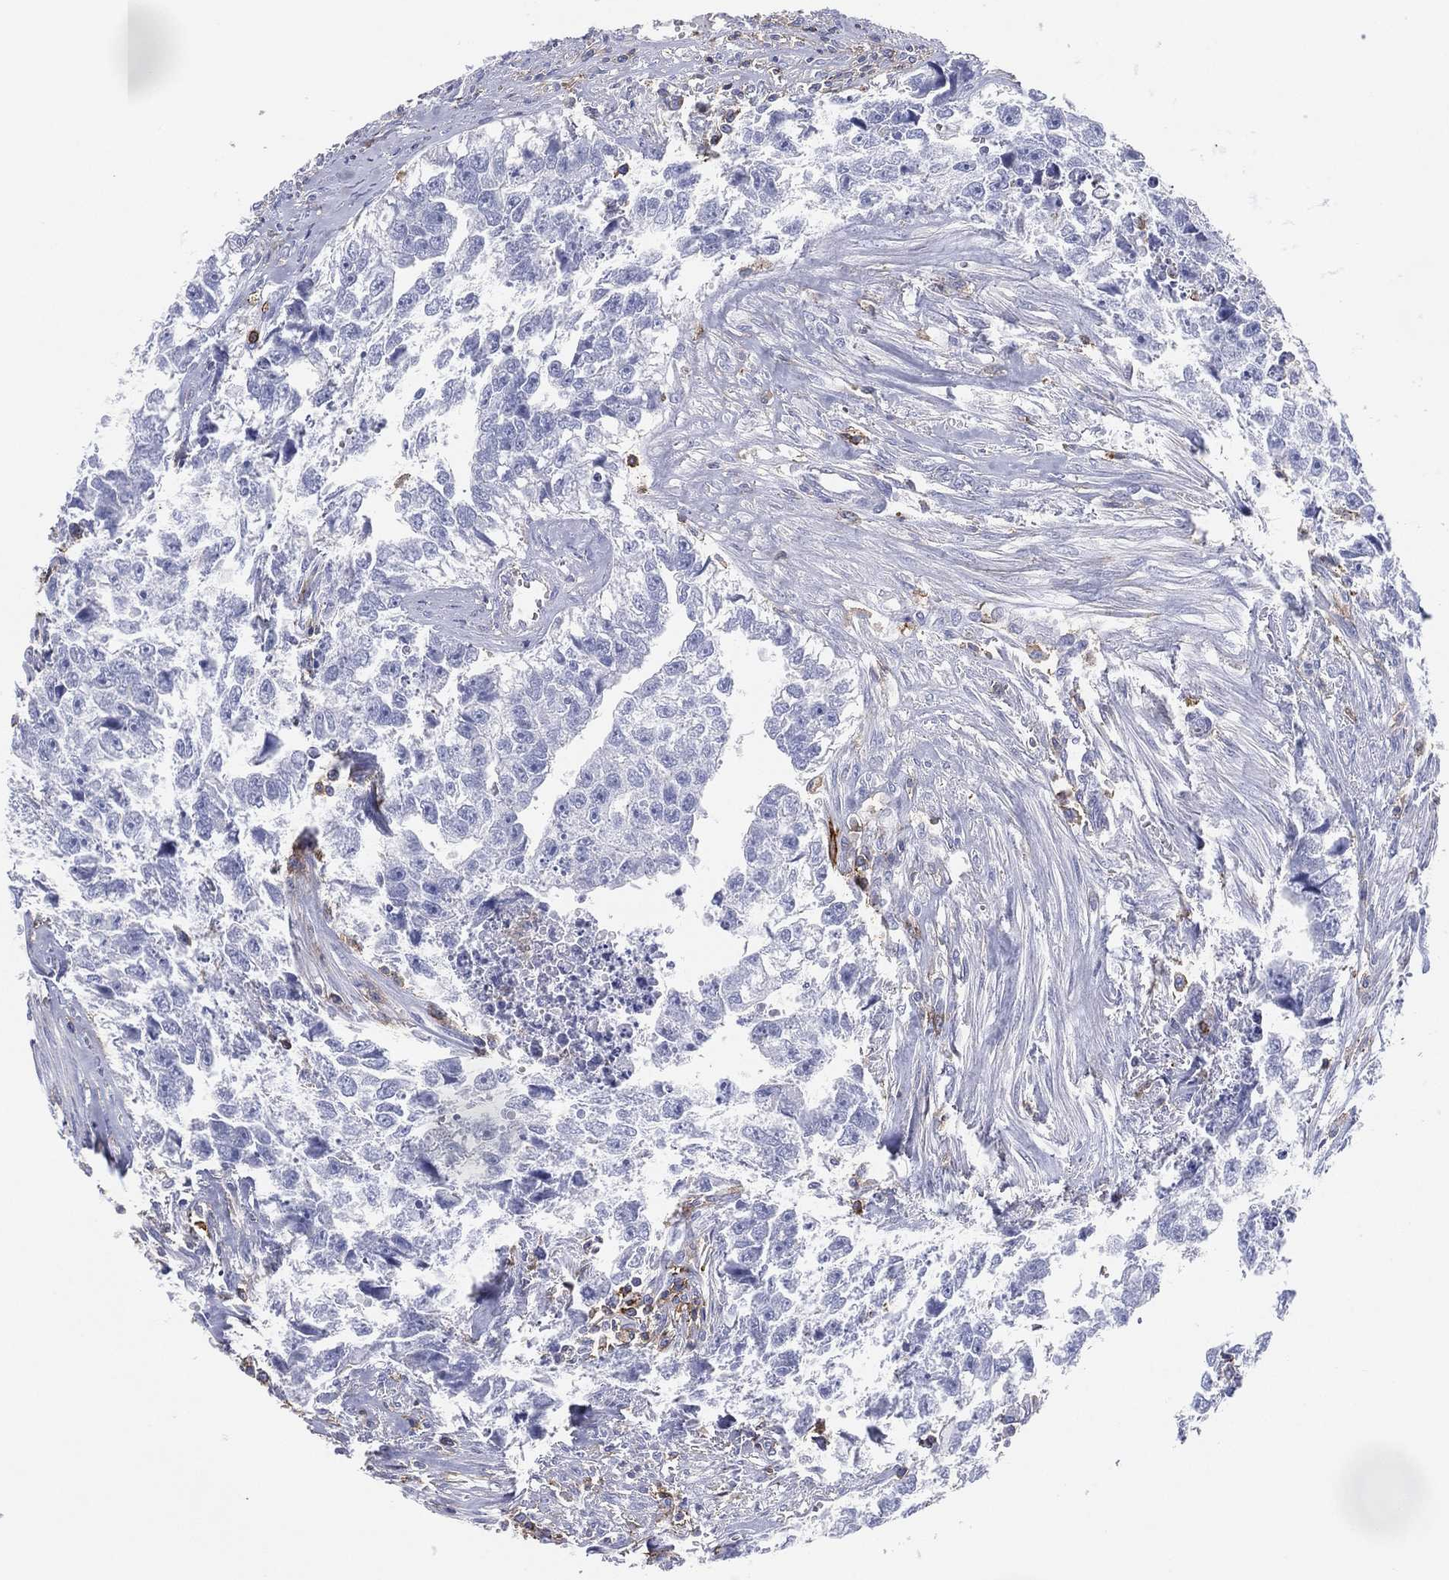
{"staining": {"intensity": "negative", "quantity": "none", "location": "none"}, "tissue": "testis cancer", "cell_type": "Tumor cells", "image_type": "cancer", "snomed": [{"axis": "morphology", "description": "Carcinoma, Embryonal, NOS"}, {"axis": "morphology", "description": "Teratoma, malignant, NOS"}, {"axis": "topography", "description": "Testis"}], "caption": "The photomicrograph shows no significant expression in tumor cells of testis cancer (teratoma (malignant)).", "gene": "SELPLG", "patient": {"sex": "male", "age": 44}}